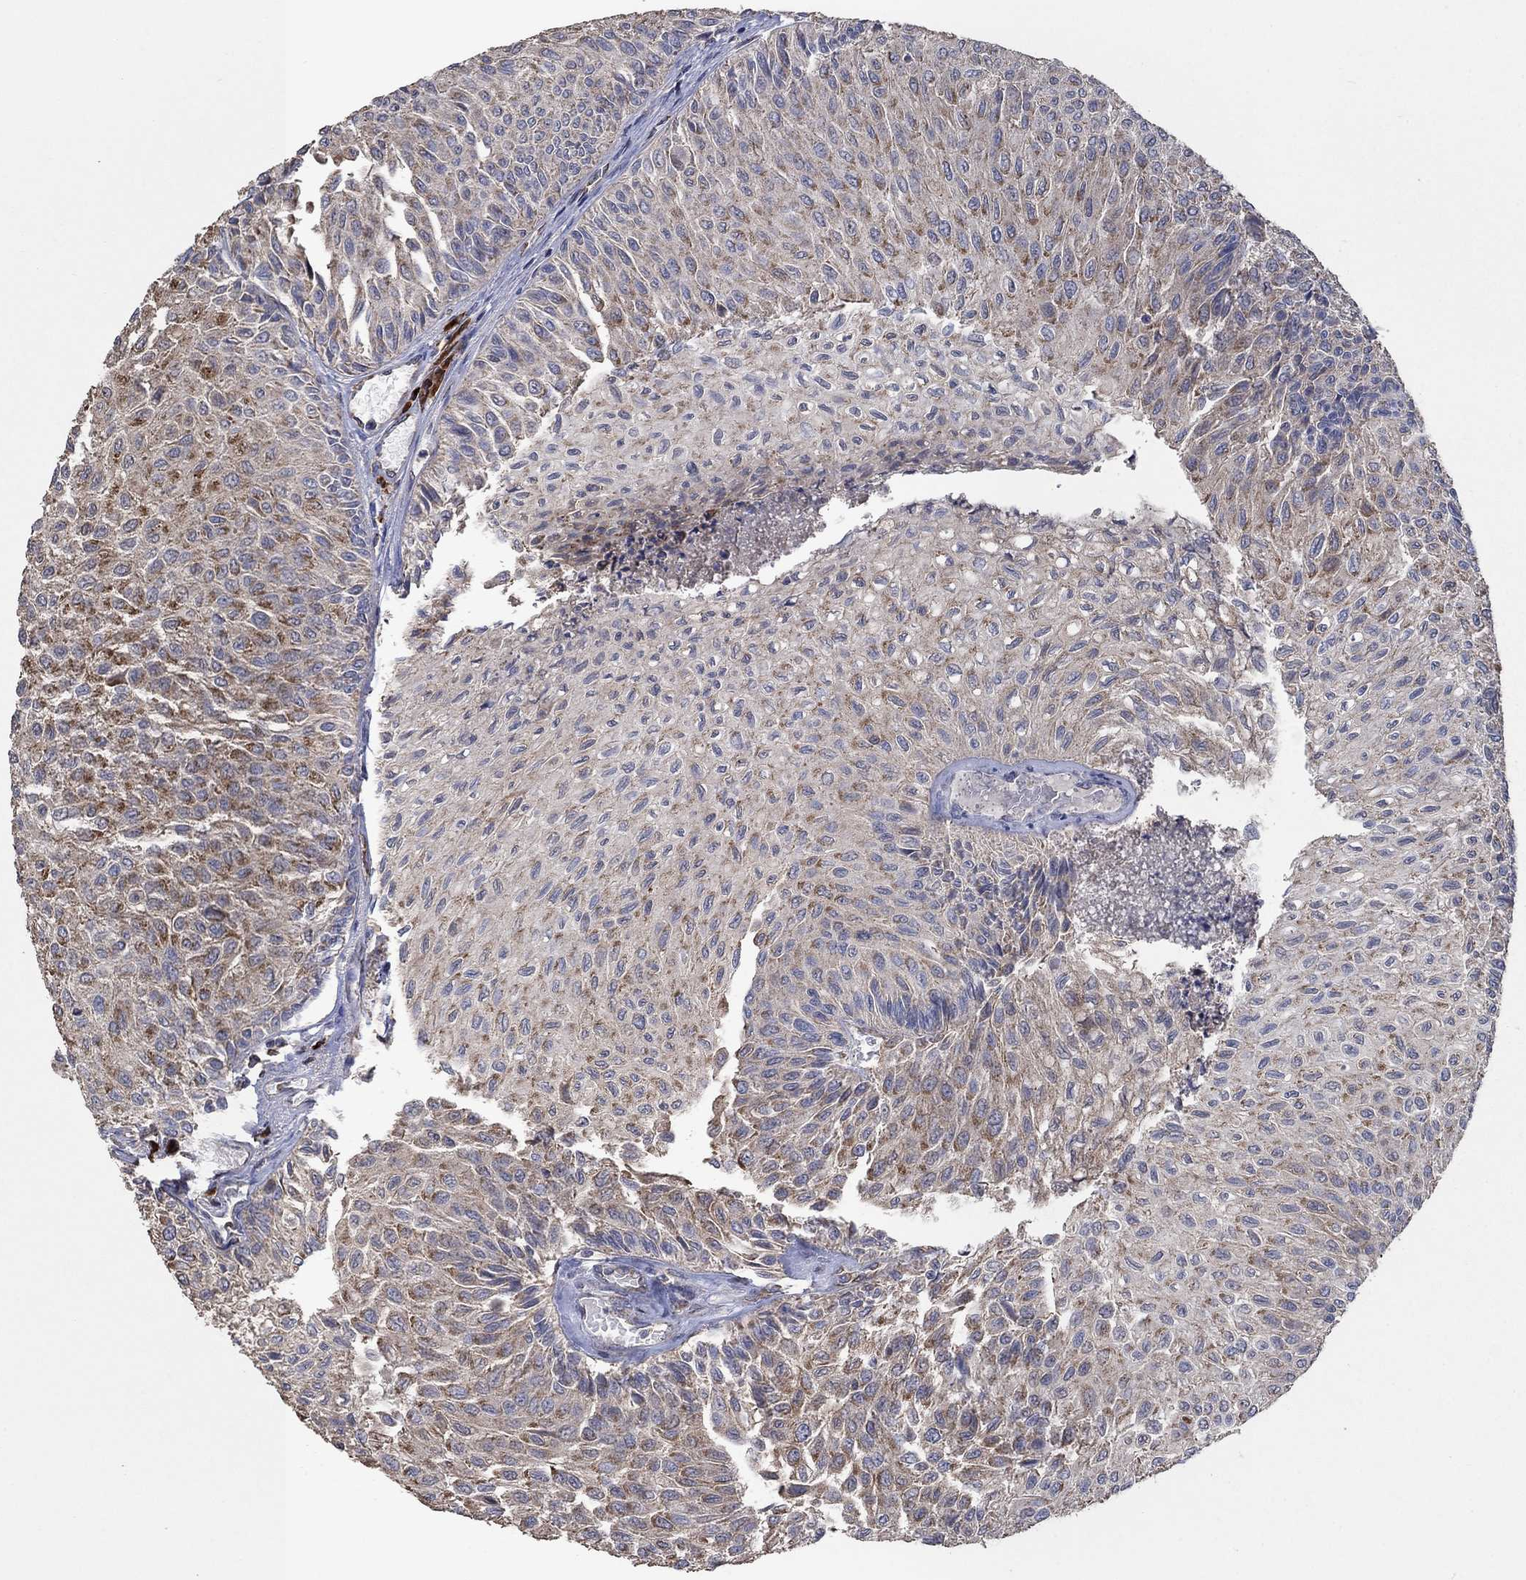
{"staining": {"intensity": "moderate", "quantity": "25%-75%", "location": "cytoplasmic/membranous"}, "tissue": "urothelial cancer", "cell_type": "Tumor cells", "image_type": "cancer", "snomed": [{"axis": "morphology", "description": "Urothelial carcinoma, Low grade"}, {"axis": "topography", "description": "Urinary bladder"}], "caption": "About 25%-75% of tumor cells in urothelial carcinoma (low-grade) show moderate cytoplasmic/membranous protein positivity as visualized by brown immunohistochemical staining.", "gene": "HID1", "patient": {"sex": "male", "age": 78}}